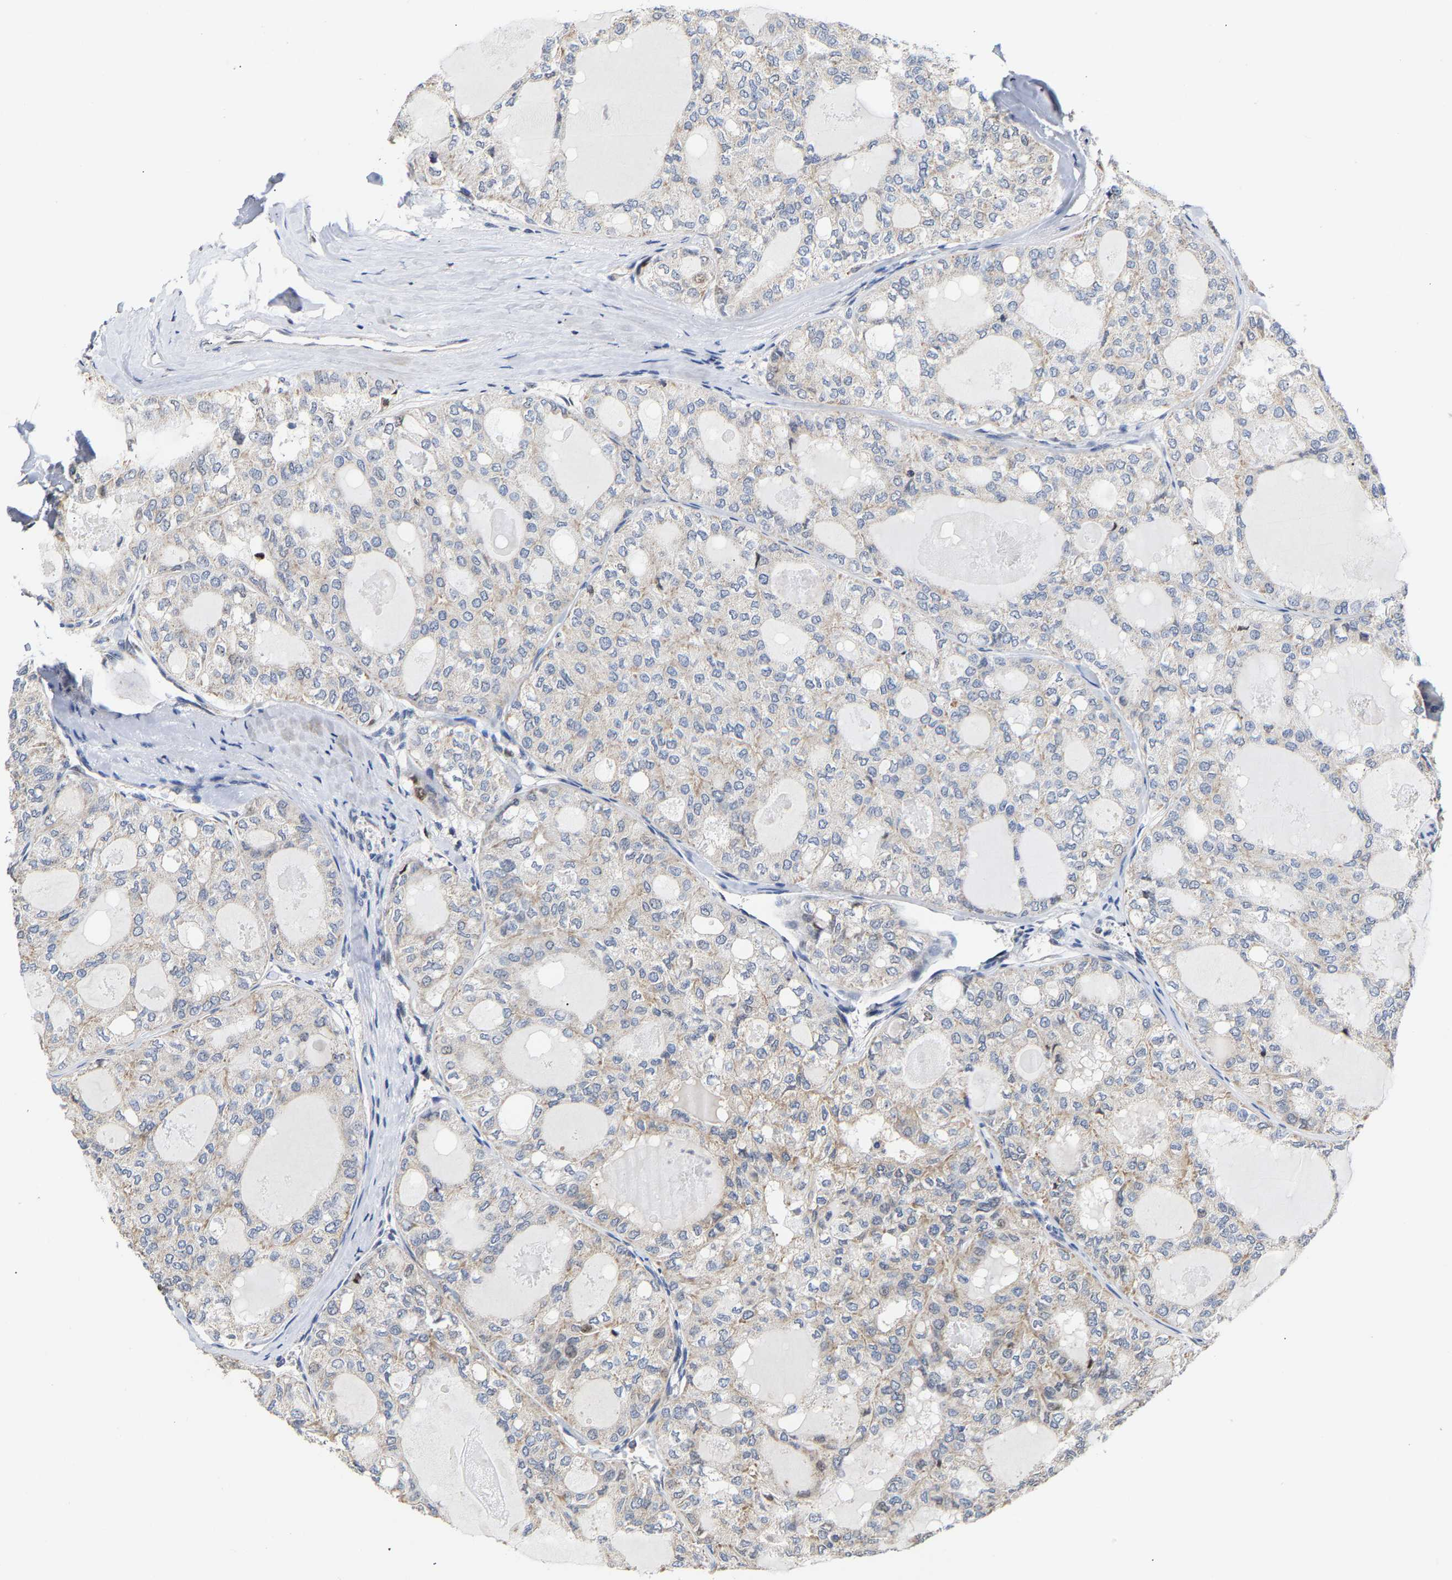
{"staining": {"intensity": "weak", "quantity": ">75%", "location": "cytoplasmic/membranous"}, "tissue": "thyroid cancer", "cell_type": "Tumor cells", "image_type": "cancer", "snomed": [{"axis": "morphology", "description": "Follicular adenoma carcinoma, NOS"}, {"axis": "topography", "description": "Thyroid gland"}], "caption": "Thyroid follicular adenoma carcinoma was stained to show a protein in brown. There is low levels of weak cytoplasmic/membranous staining in about >75% of tumor cells.", "gene": "PCNT", "patient": {"sex": "male", "age": 75}}